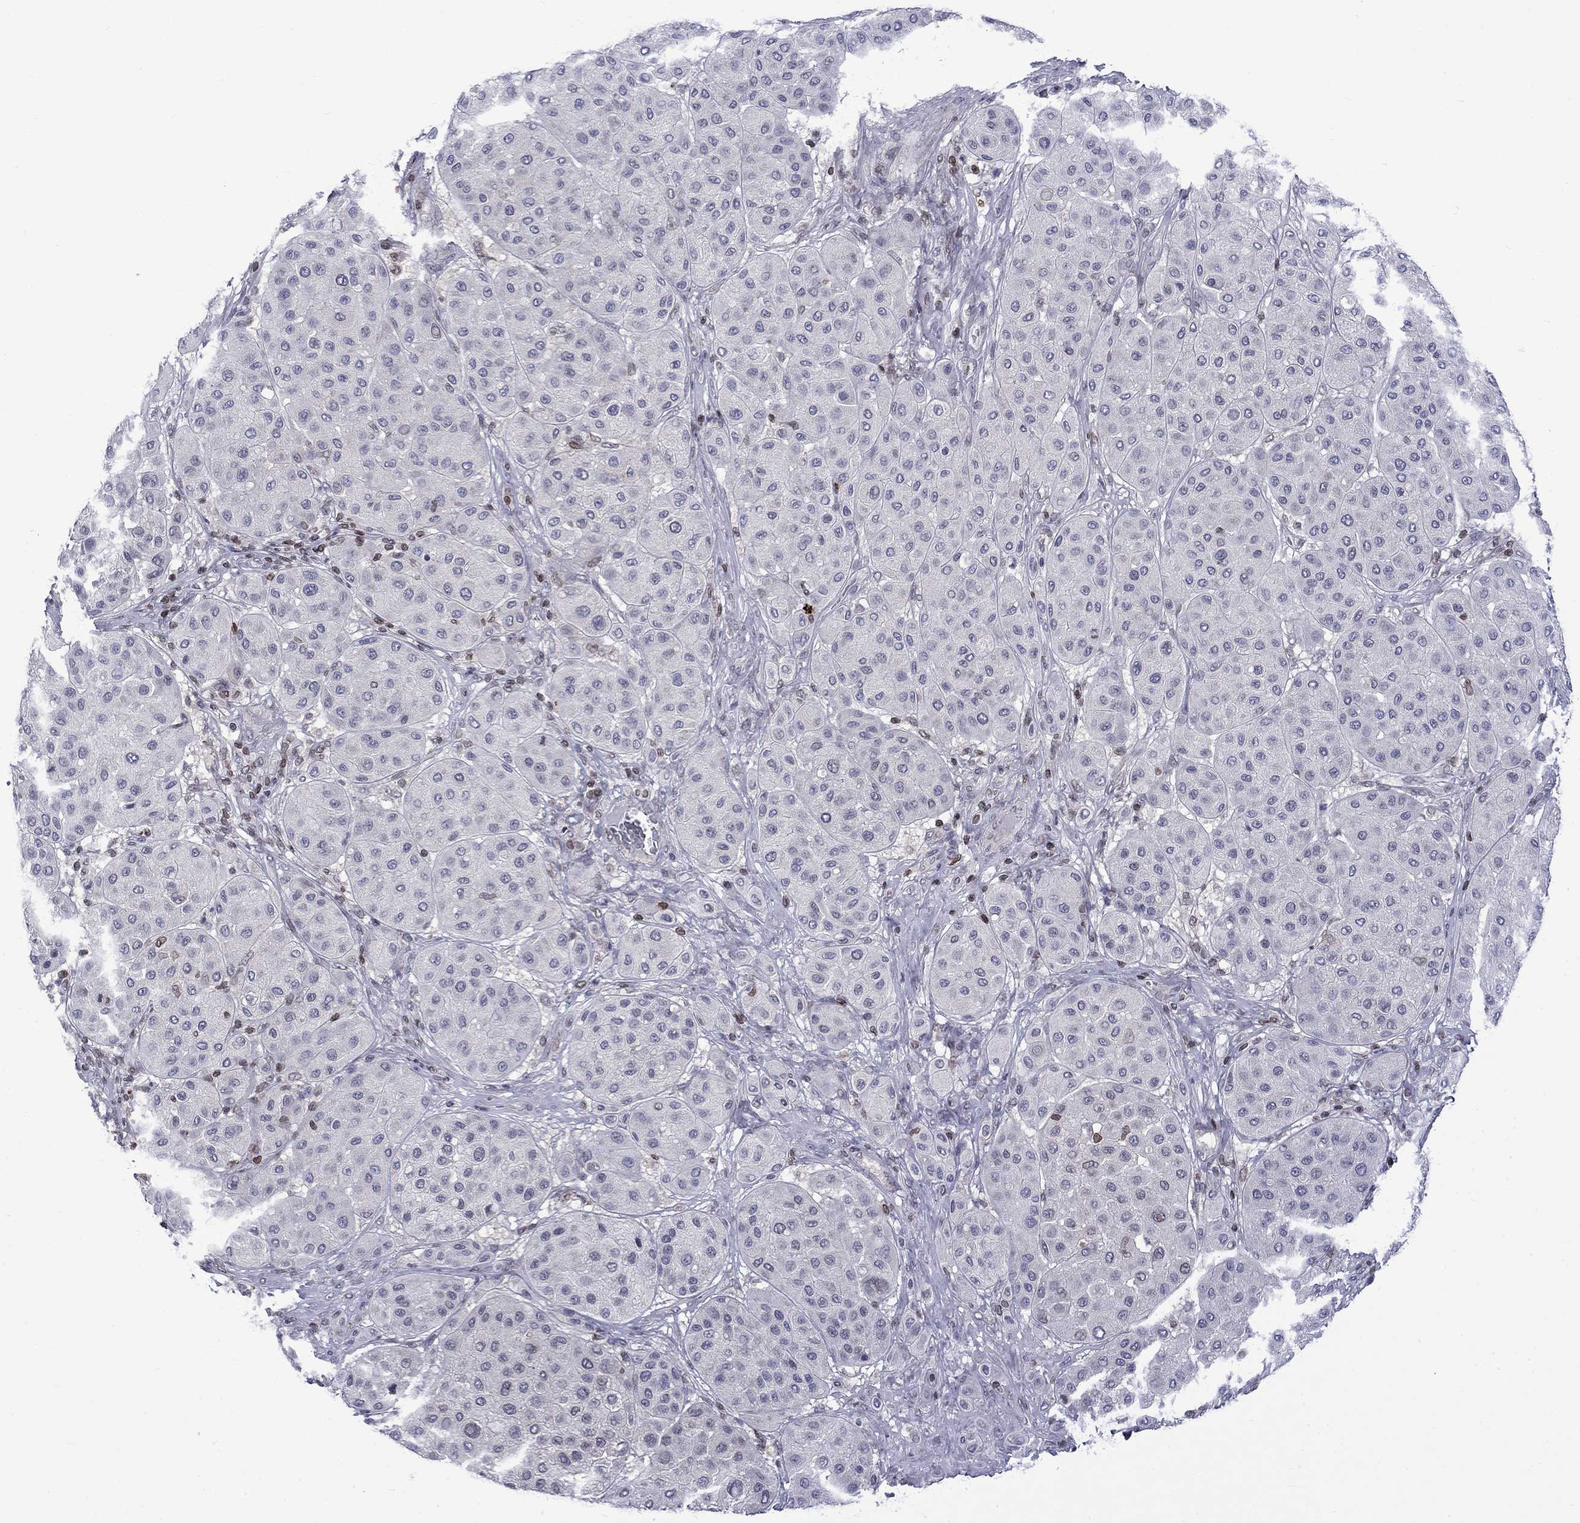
{"staining": {"intensity": "negative", "quantity": "none", "location": "none"}, "tissue": "melanoma", "cell_type": "Tumor cells", "image_type": "cancer", "snomed": [{"axis": "morphology", "description": "Malignant melanoma, Metastatic site"}, {"axis": "topography", "description": "Smooth muscle"}], "caption": "An image of malignant melanoma (metastatic site) stained for a protein demonstrates no brown staining in tumor cells.", "gene": "SLA", "patient": {"sex": "male", "age": 41}}